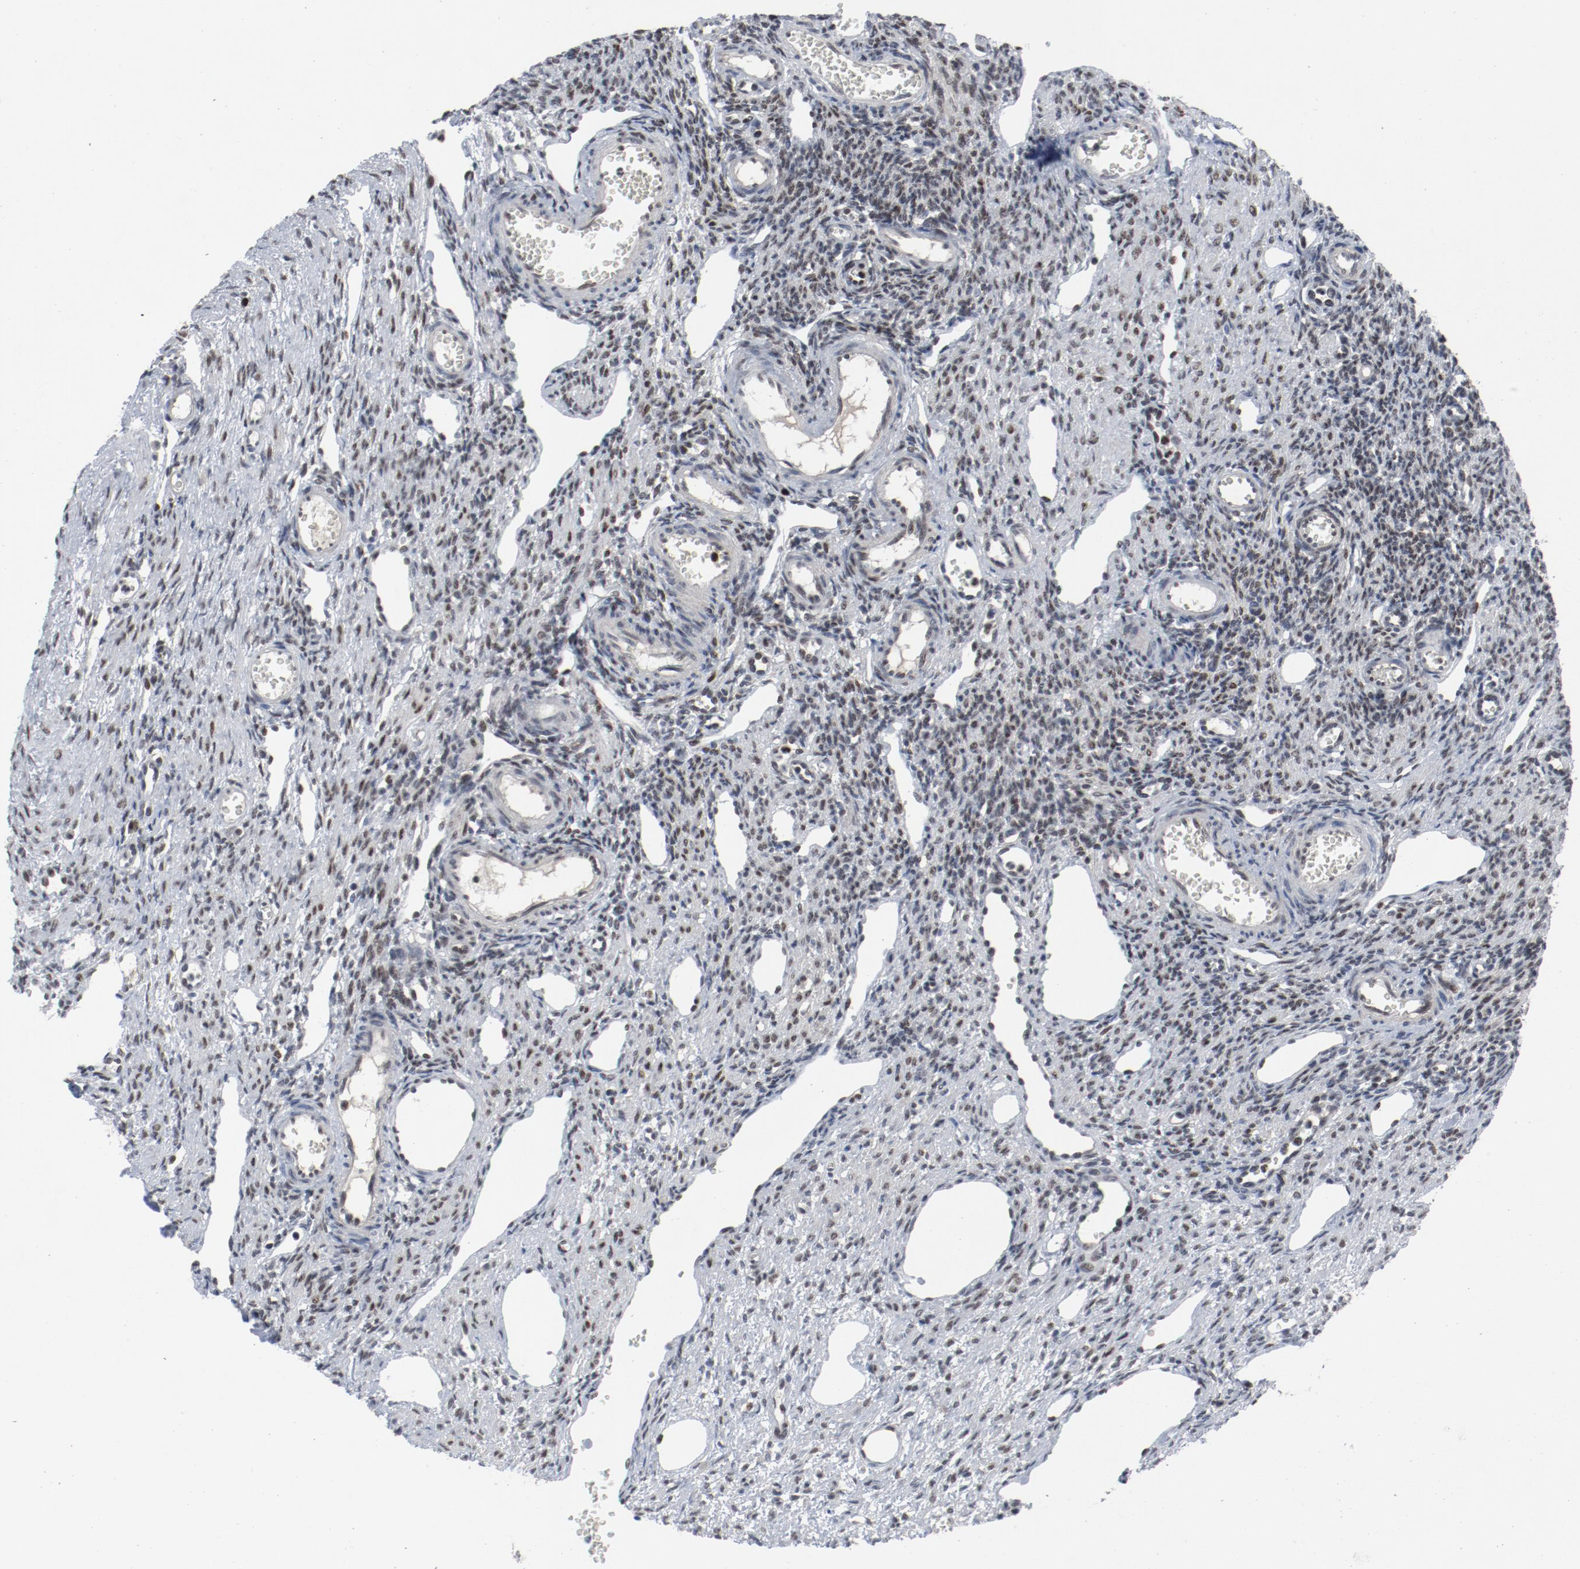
{"staining": {"intensity": "moderate", "quantity": "25%-75%", "location": "nuclear"}, "tissue": "ovary", "cell_type": "Ovarian stroma cells", "image_type": "normal", "snomed": [{"axis": "morphology", "description": "Normal tissue, NOS"}, {"axis": "topography", "description": "Ovary"}], "caption": "Ovary stained with DAB (3,3'-diaminobenzidine) IHC displays medium levels of moderate nuclear positivity in approximately 25%-75% of ovarian stroma cells. (Stains: DAB in brown, nuclei in blue, Microscopy: brightfield microscopy at high magnification).", "gene": "JMJD6", "patient": {"sex": "female", "age": 33}}